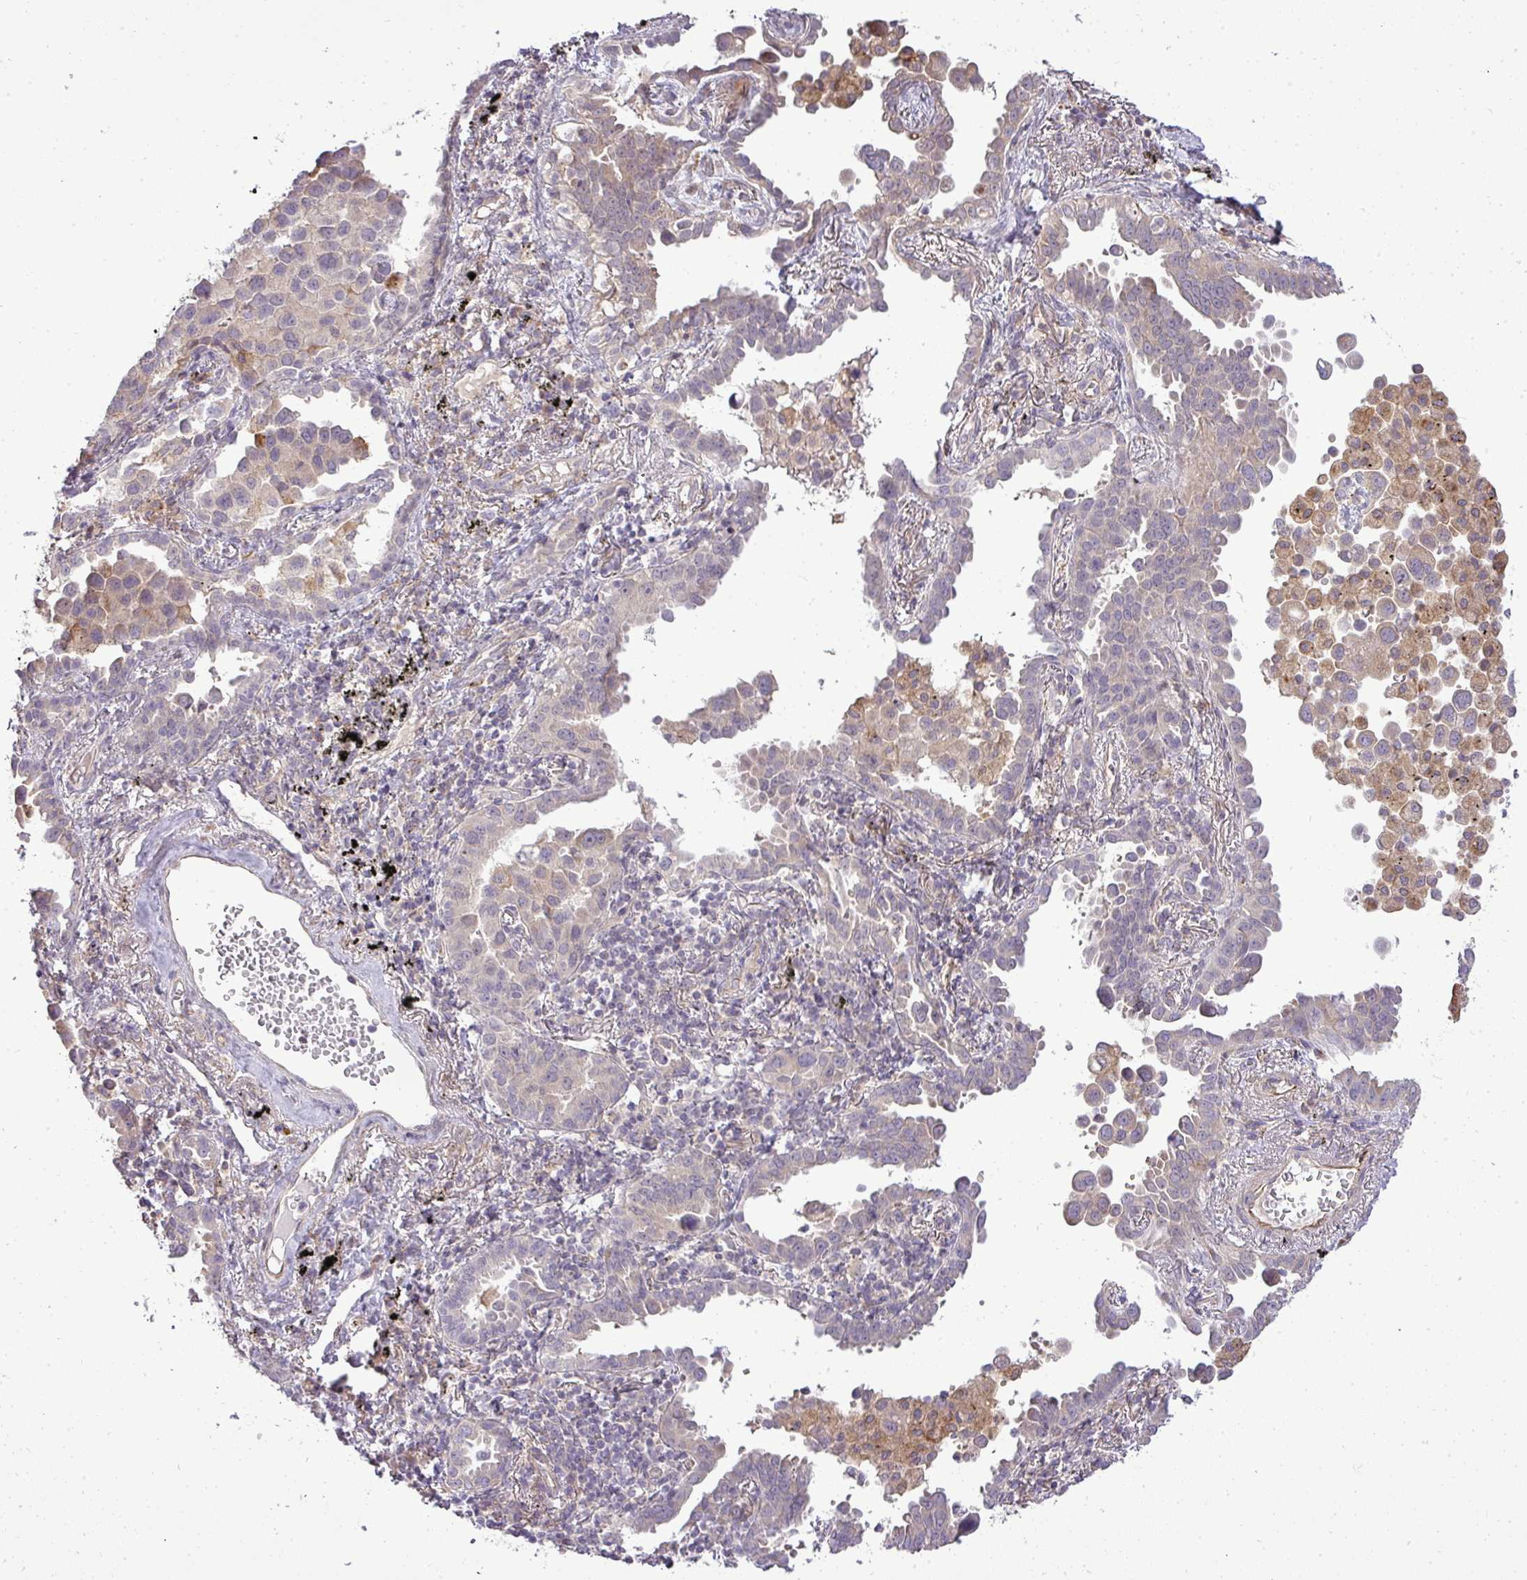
{"staining": {"intensity": "negative", "quantity": "none", "location": "none"}, "tissue": "lung cancer", "cell_type": "Tumor cells", "image_type": "cancer", "snomed": [{"axis": "morphology", "description": "Adenocarcinoma, NOS"}, {"axis": "topography", "description": "Lung"}], "caption": "The IHC histopathology image has no significant staining in tumor cells of lung cancer tissue.", "gene": "PDRG1", "patient": {"sex": "male", "age": 67}}